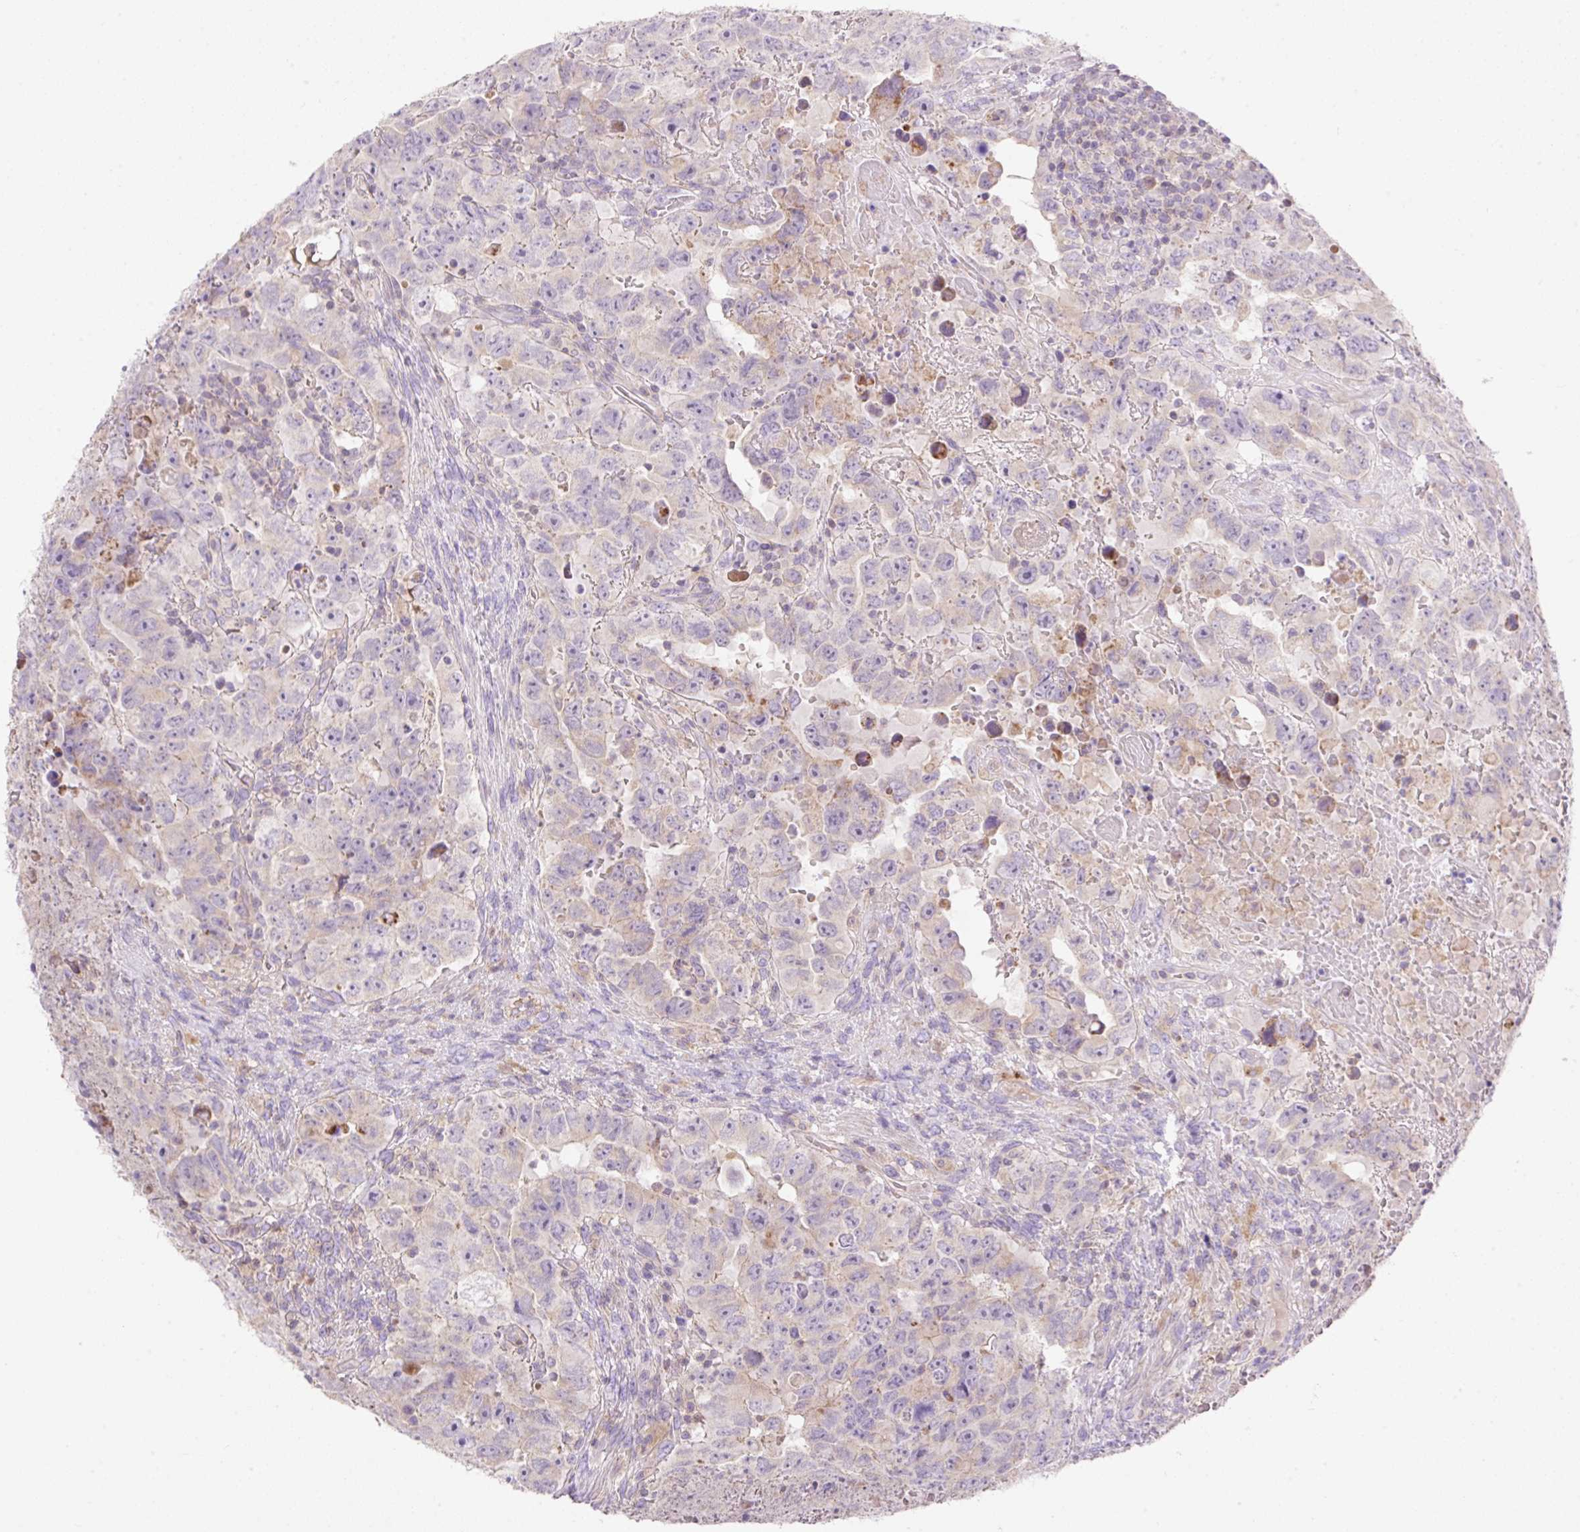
{"staining": {"intensity": "negative", "quantity": "none", "location": "none"}, "tissue": "testis cancer", "cell_type": "Tumor cells", "image_type": "cancer", "snomed": [{"axis": "morphology", "description": "Carcinoma, Embryonal, NOS"}, {"axis": "topography", "description": "Testis"}], "caption": "IHC histopathology image of human testis embryonal carcinoma stained for a protein (brown), which exhibits no positivity in tumor cells.", "gene": "VPS25", "patient": {"sex": "male", "age": 24}}